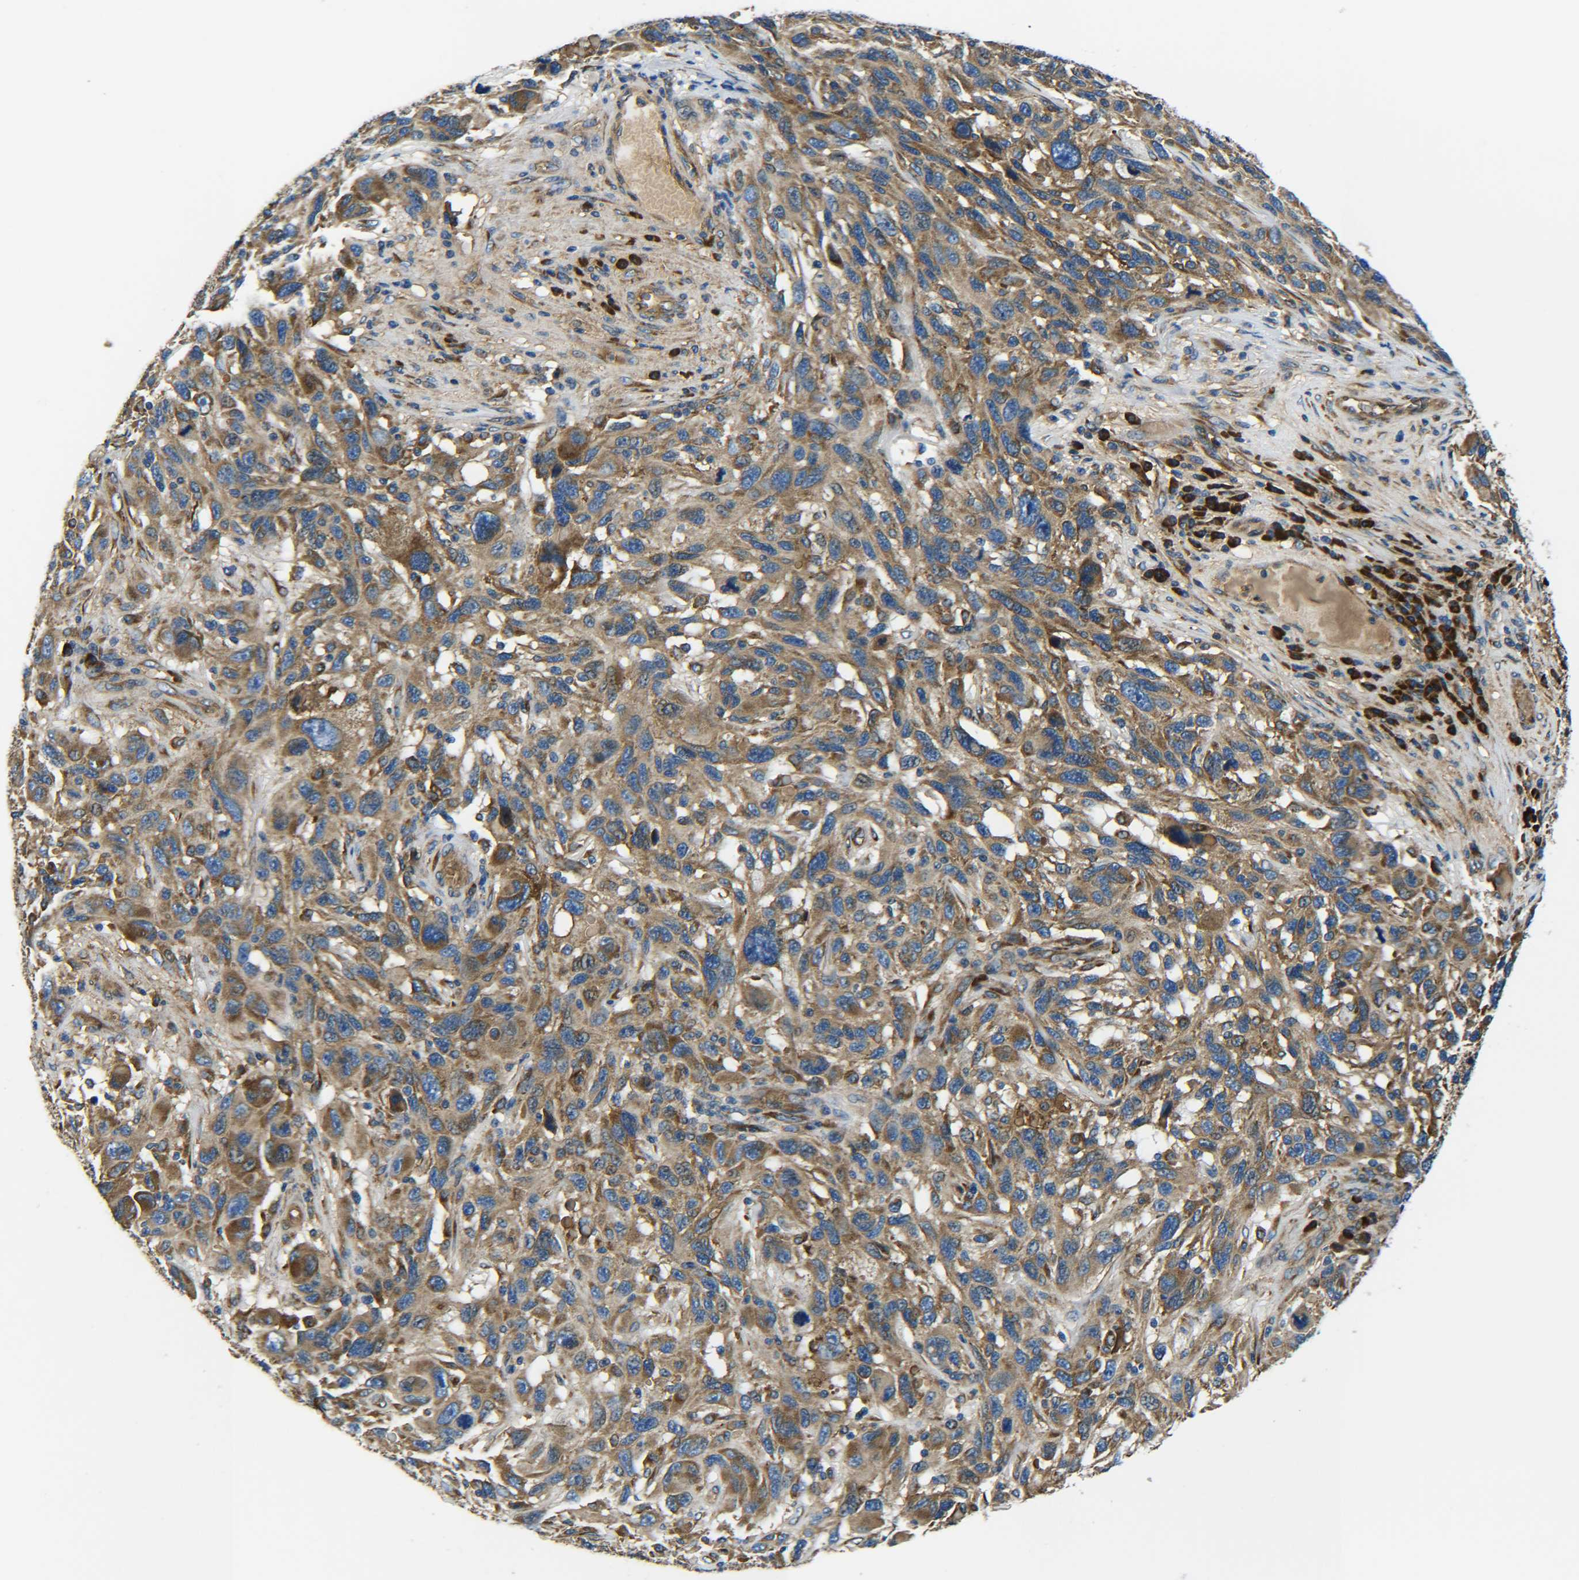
{"staining": {"intensity": "moderate", "quantity": ">75%", "location": "cytoplasmic/membranous"}, "tissue": "melanoma", "cell_type": "Tumor cells", "image_type": "cancer", "snomed": [{"axis": "morphology", "description": "Malignant melanoma, NOS"}, {"axis": "topography", "description": "Skin"}], "caption": "A high-resolution image shows immunohistochemistry staining of melanoma, which shows moderate cytoplasmic/membranous expression in approximately >75% of tumor cells. The staining was performed using DAB to visualize the protein expression in brown, while the nuclei were stained in blue with hematoxylin (Magnification: 20x).", "gene": "PREB", "patient": {"sex": "male", "age": 53}}